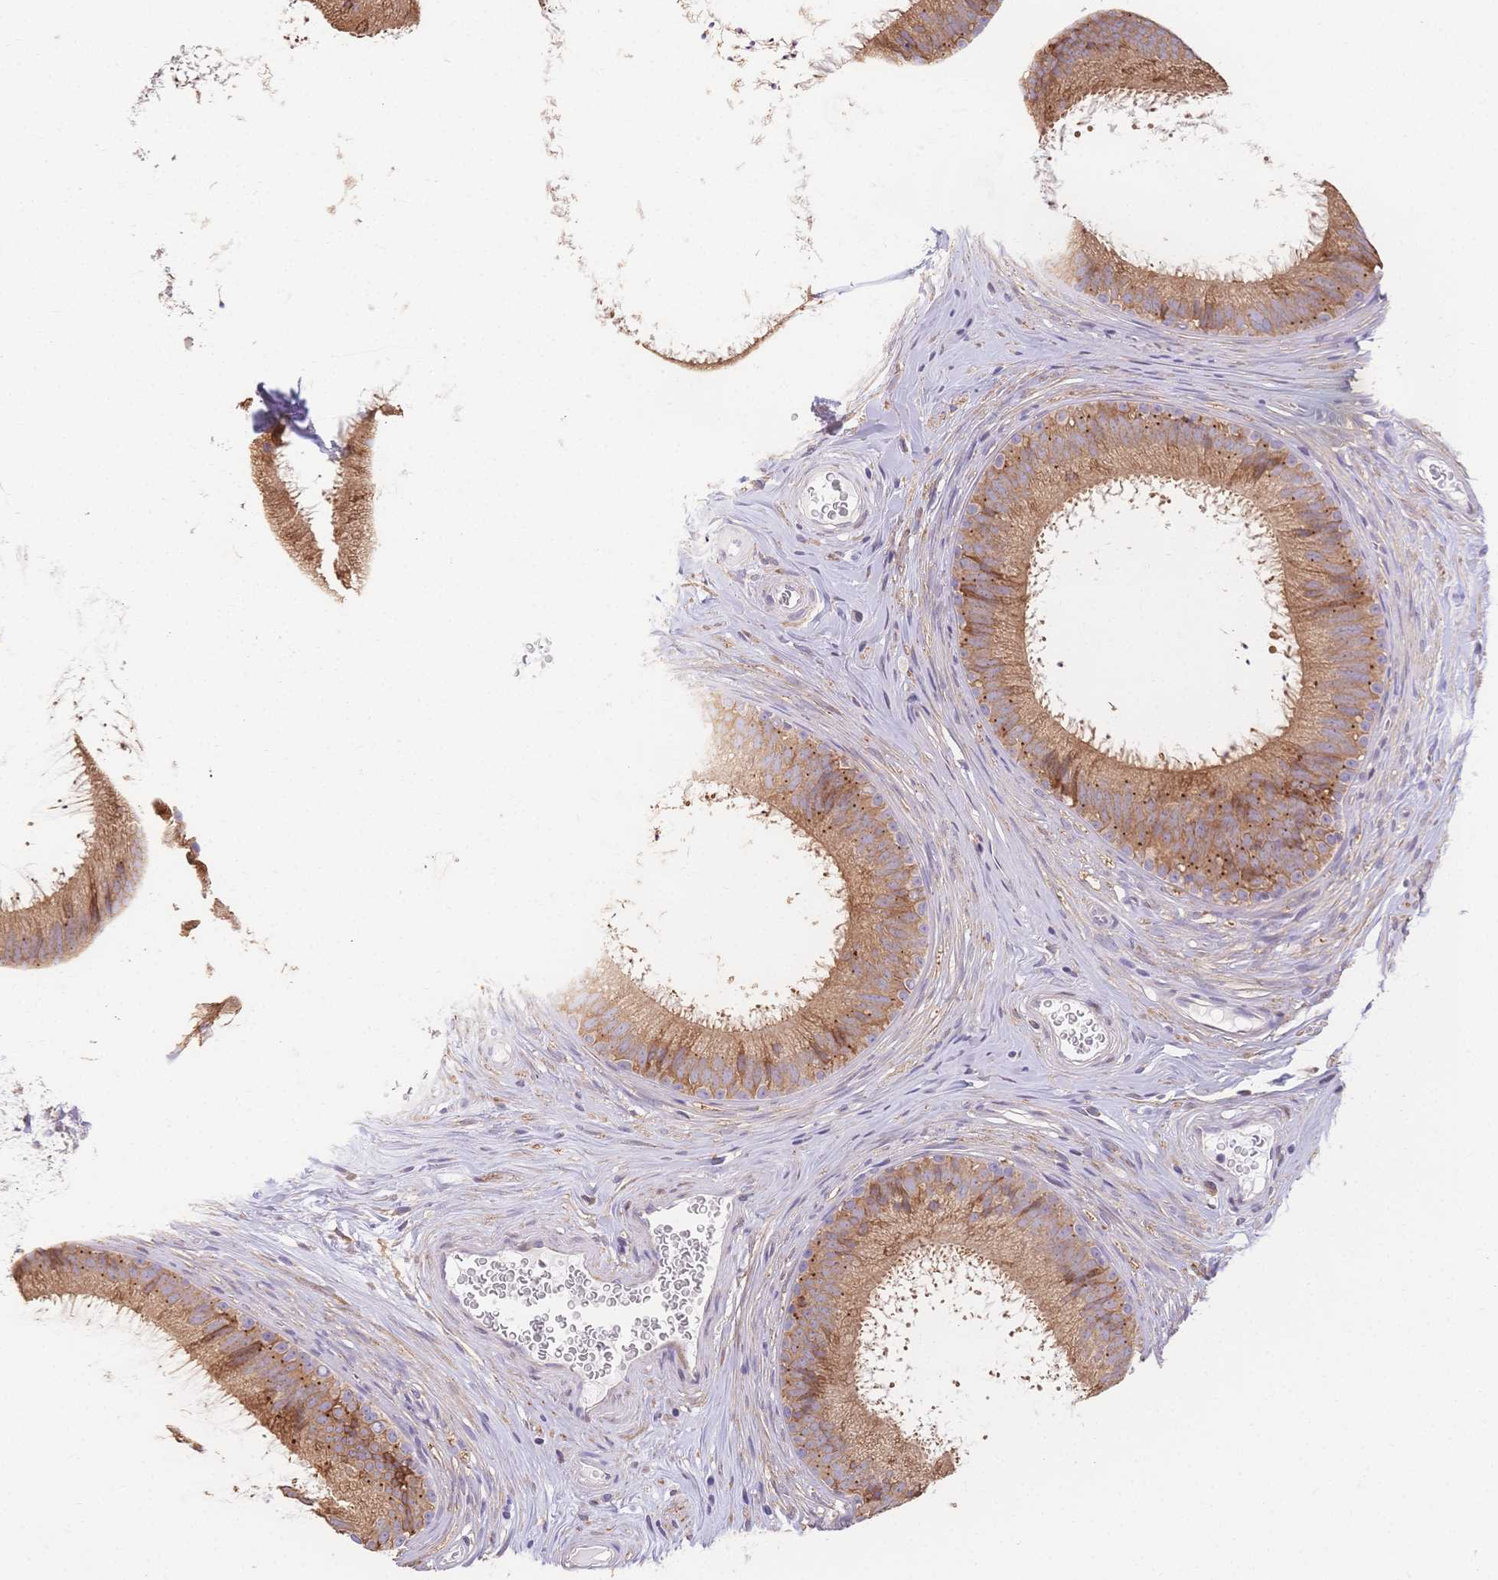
{"staining": {"intensity": "moderate", "quantity": ">75%", "location": "cytoplasmic/membranous"}, "tissue": "epididymis", "cell_type": "Glandular cells", "image_type": "normal", "snomed": [{"axis": "morphology", "description": "Normal tissue, NOS"}, {"axis": "topography", "description": "Epididymis"}], "caption": "Protein staining of benign epididymis shows moderate cytoplasmic/membranous staining in approximately >75% of glandular cells.", "gene": "HS3ST5", "patient": {"sex": "male", "age": 24}}